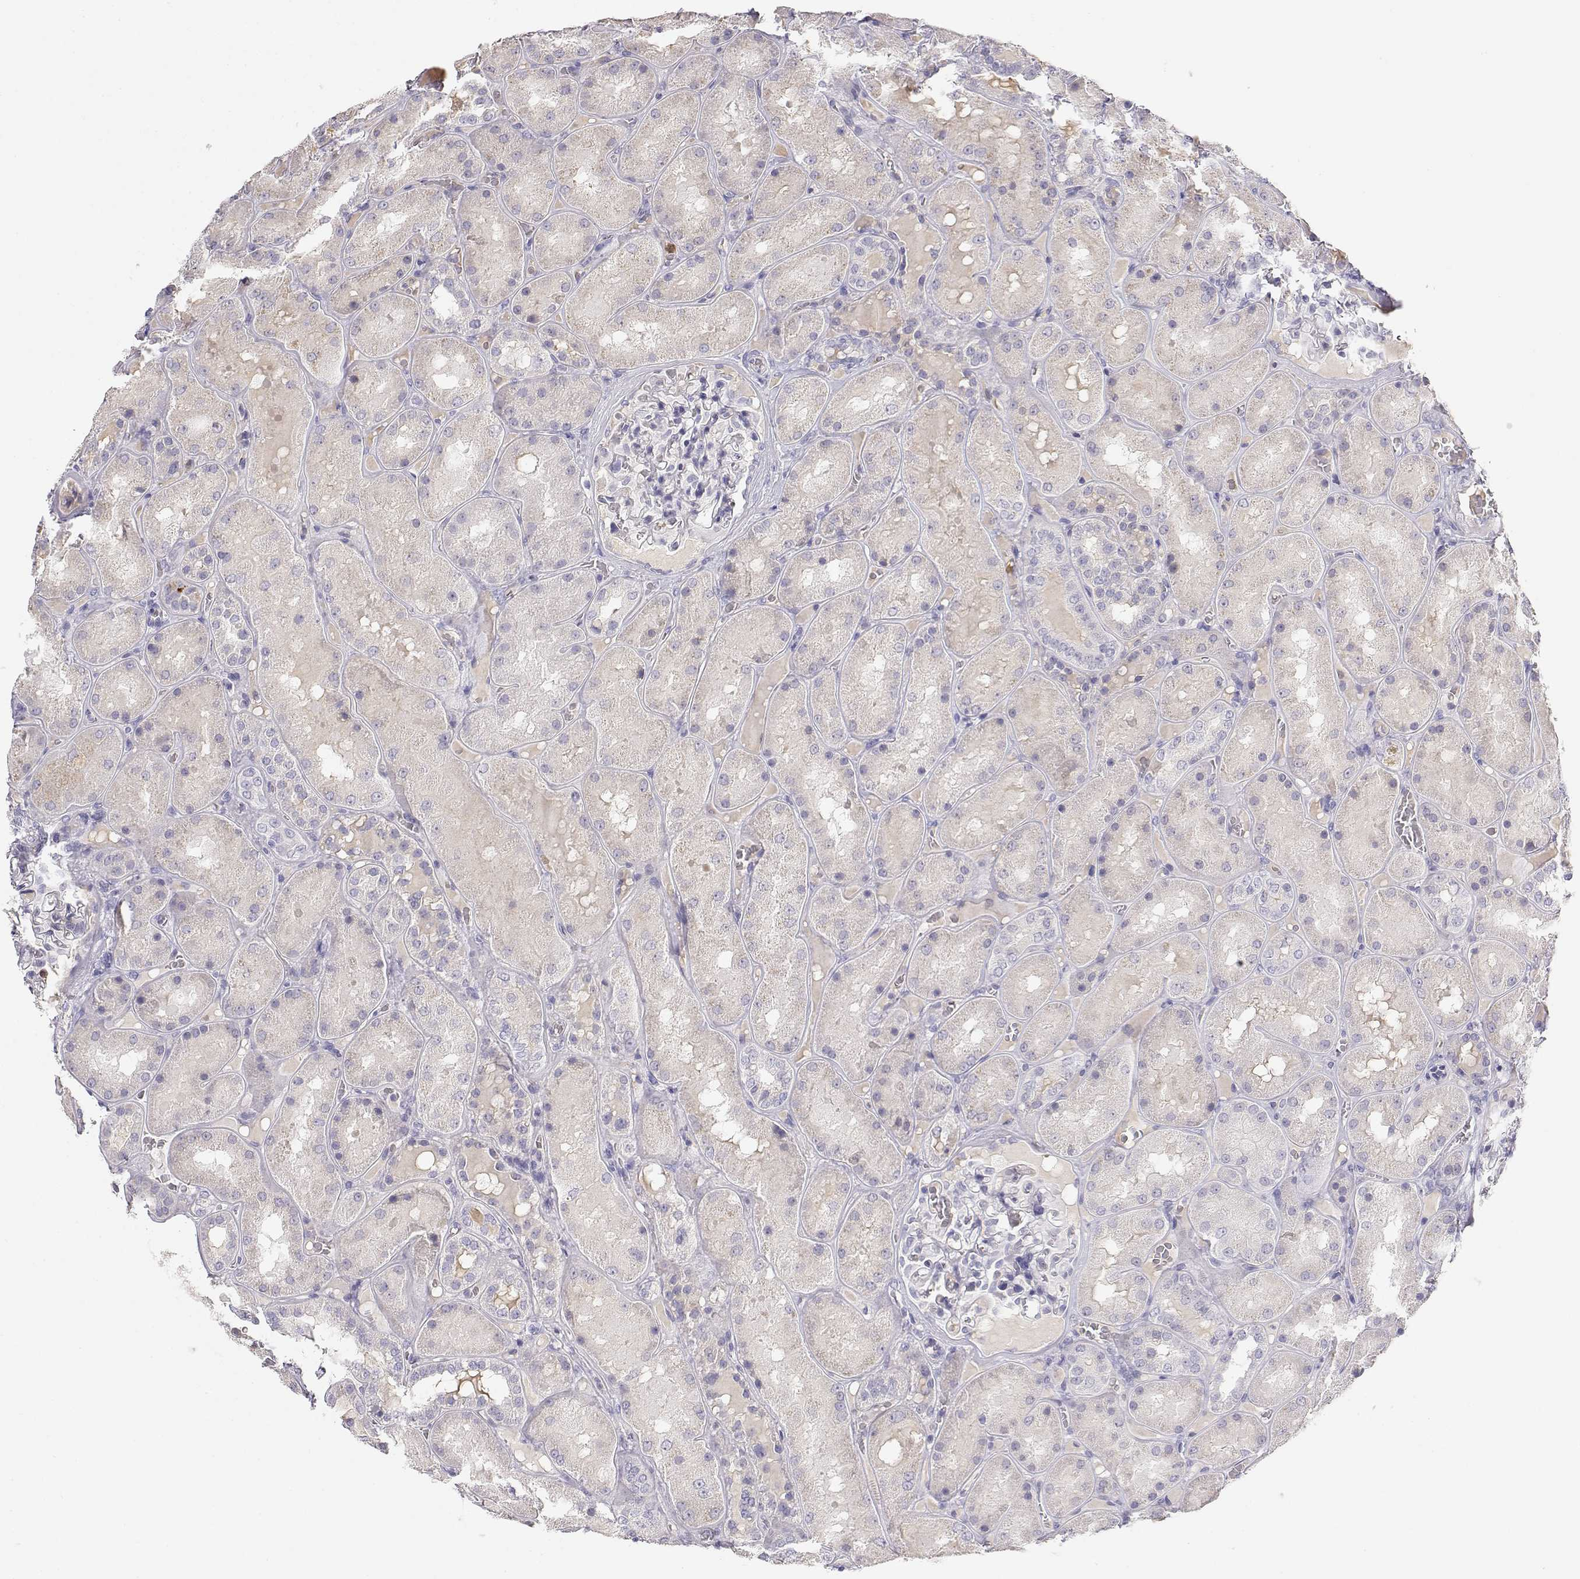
{"staining": {"intensity": "negative", "quantity": "none", "location": "none"}, "tissue": "kidney", "cell_type": "Cells in glomeruli", "image_type": "normal", "snomed": [{"axis": "morphology", "description": "Normal tissue, NOS"}, {"axis": "topography", "description": "Kidney"}], "caption": "Kidney was stained to show a protein in brown. There is no significant staining in cells in glomeruli. (Stains: DAB immunohistochemistry (IHC) with hematoxylin counter stain, Microscopy: brightfield microscopy at high magnification).", "gene": "CDHR1", "patient": {"sex": "male", "age": 73}}